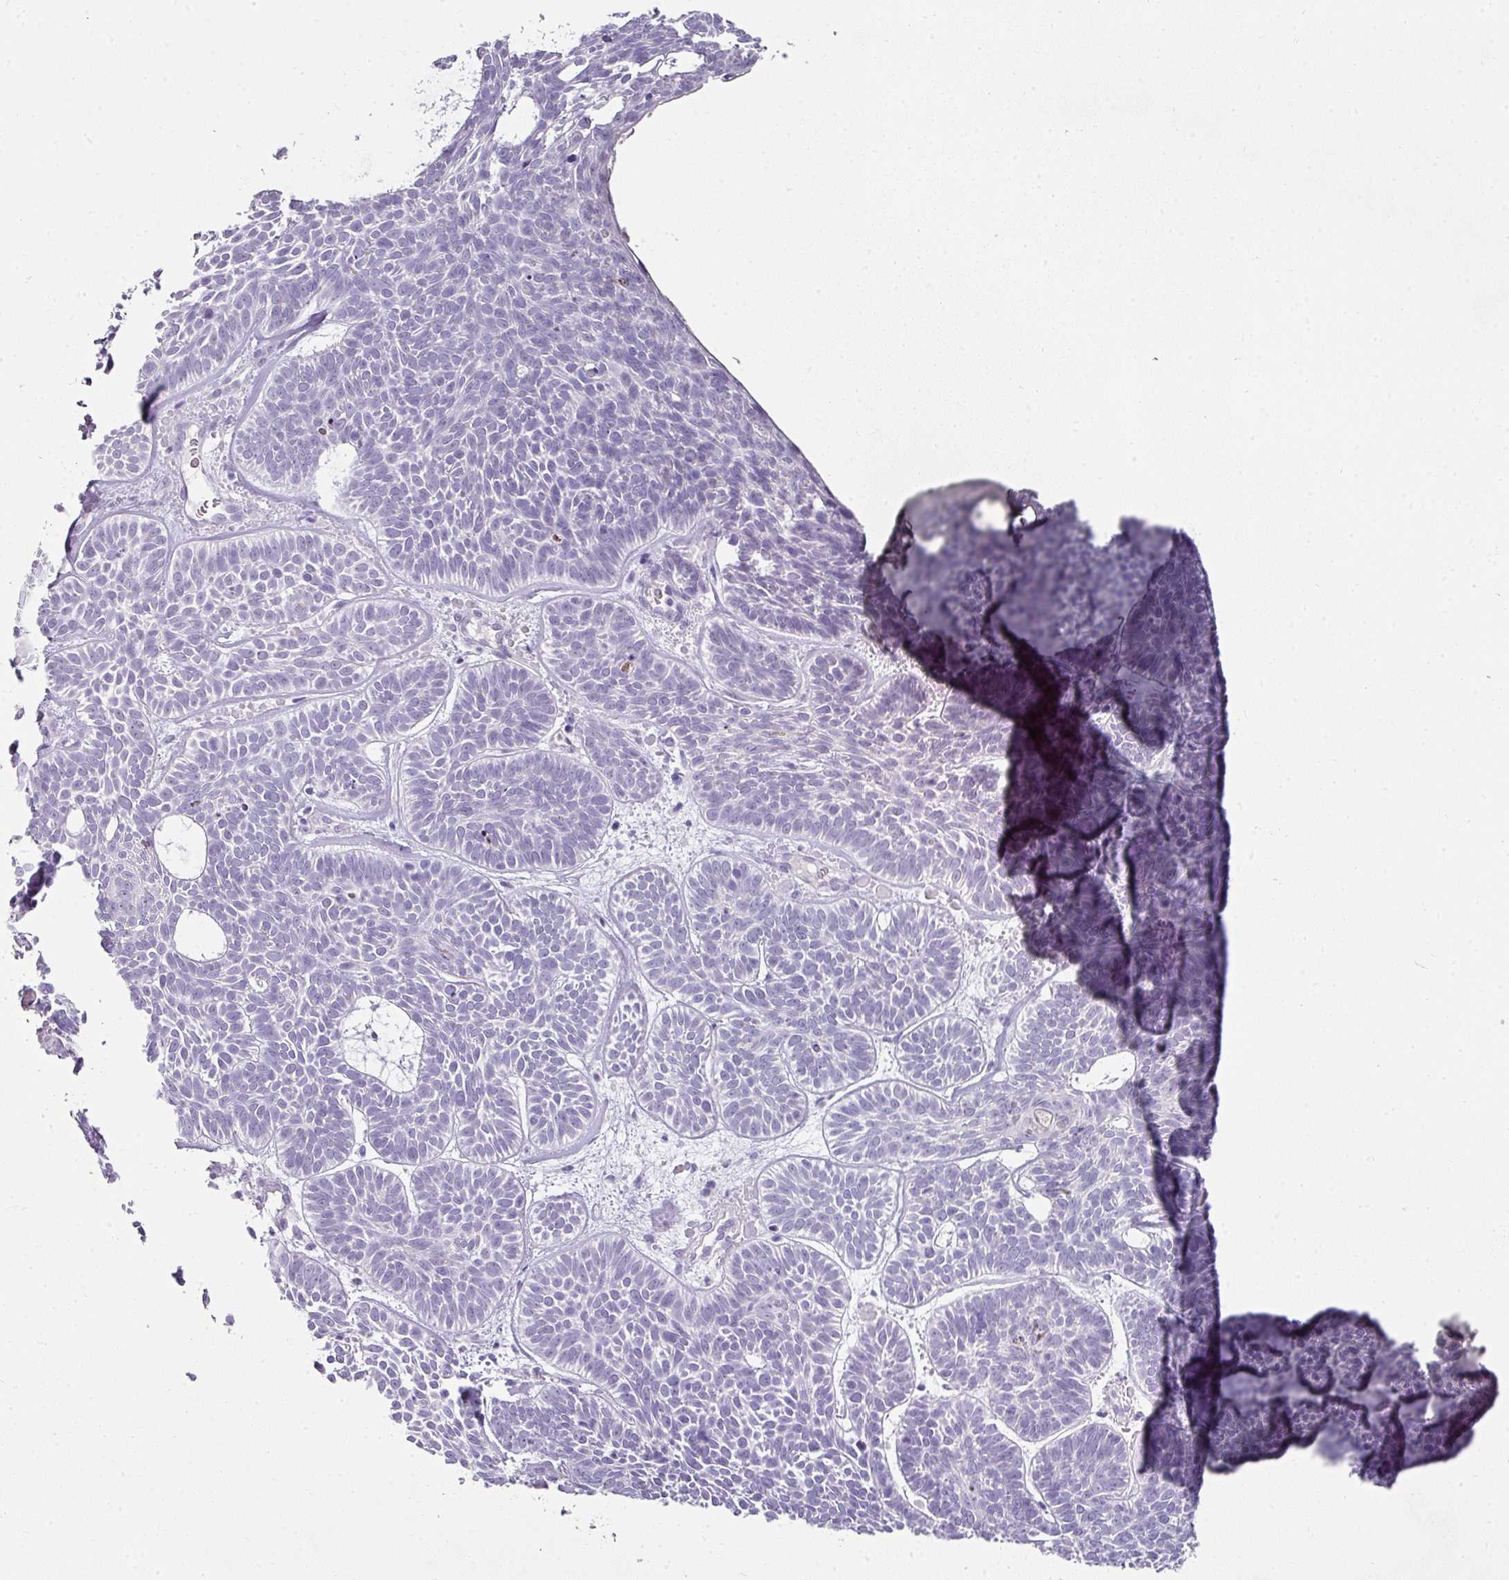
{"staining": {"intensity": "negative", "quantity": "none", "location": "none"}, "tissue": "skin cancer", "cell_type": "Tumor cells", "image_type": "cancer", "snomed": [{"axis": "morphology", "description": "Basal cell carcinoma"}, {"axis": "topography", "description": "Skin"}], "caption": "Skin cancer was stained to show a protein in brown. There is no significant staining in tumor cells. (DAB (3,3'-diaminobenzidine) immunohistochemistry (IHC) with hematoxylin counter stain).", "gene": "TRA2A", "patient": {"sex": "male", "age": 85}}